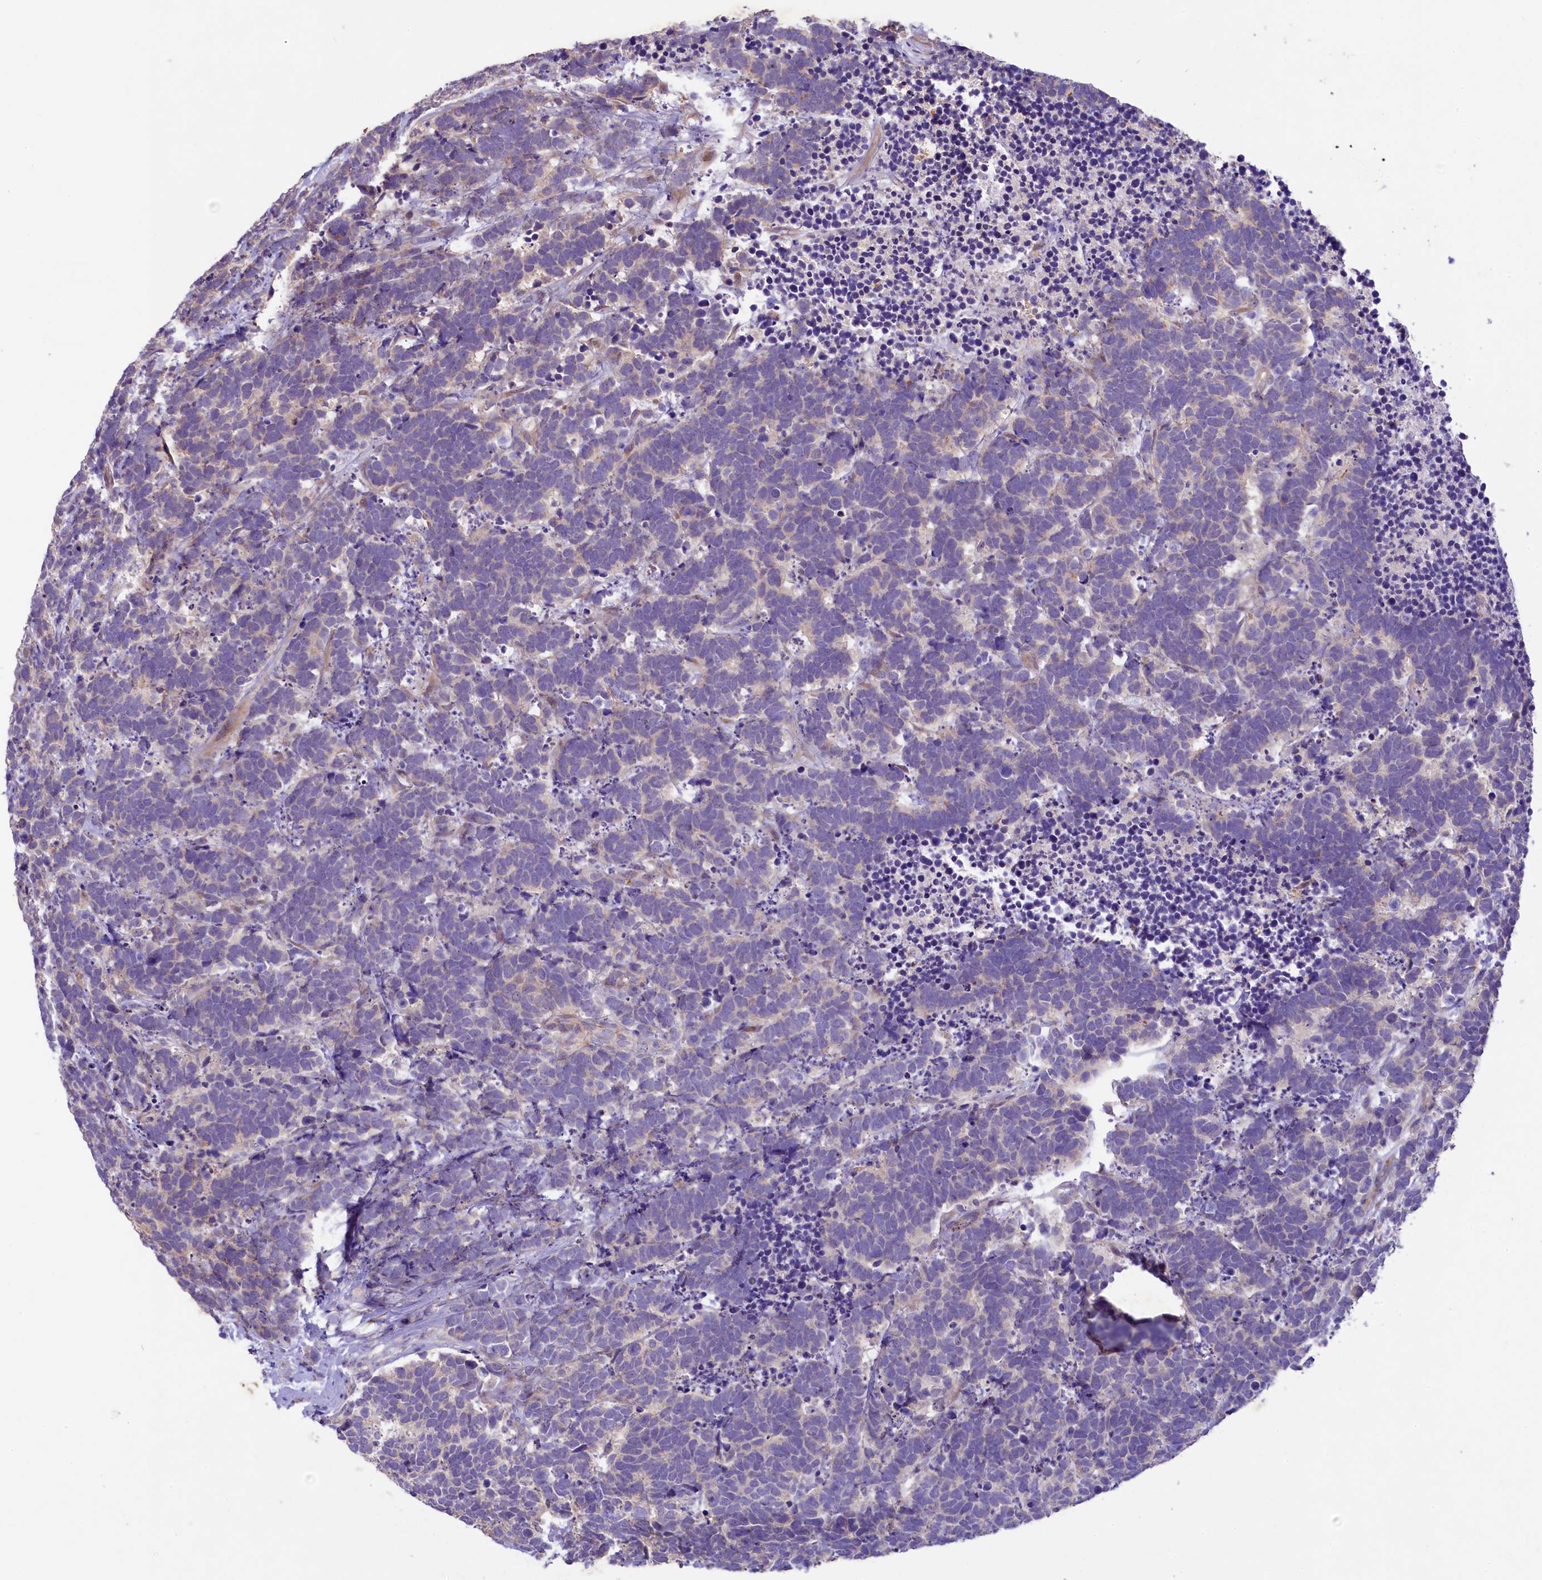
{"staining": {"intensity": "negative", "quantity": "none", "location": "none"}, "tissue": "carcinoid", "cell_type": "Tumor cells", "image_type": "cancer", "snomed": [{"axis": "morphology", "description": "Carcinoma, NOS"}, {"axis": "morphology", "description": "Carcinoid, malignant, NOS"}, {"axis": "topography", "description": "Urinary bladder"}], "caption": "Photomicrograph shows no protein expression in tumor cells of carcinoid tissue.", "gene": "UBXN6", "patient": {"sex": "male", "age": 57}}